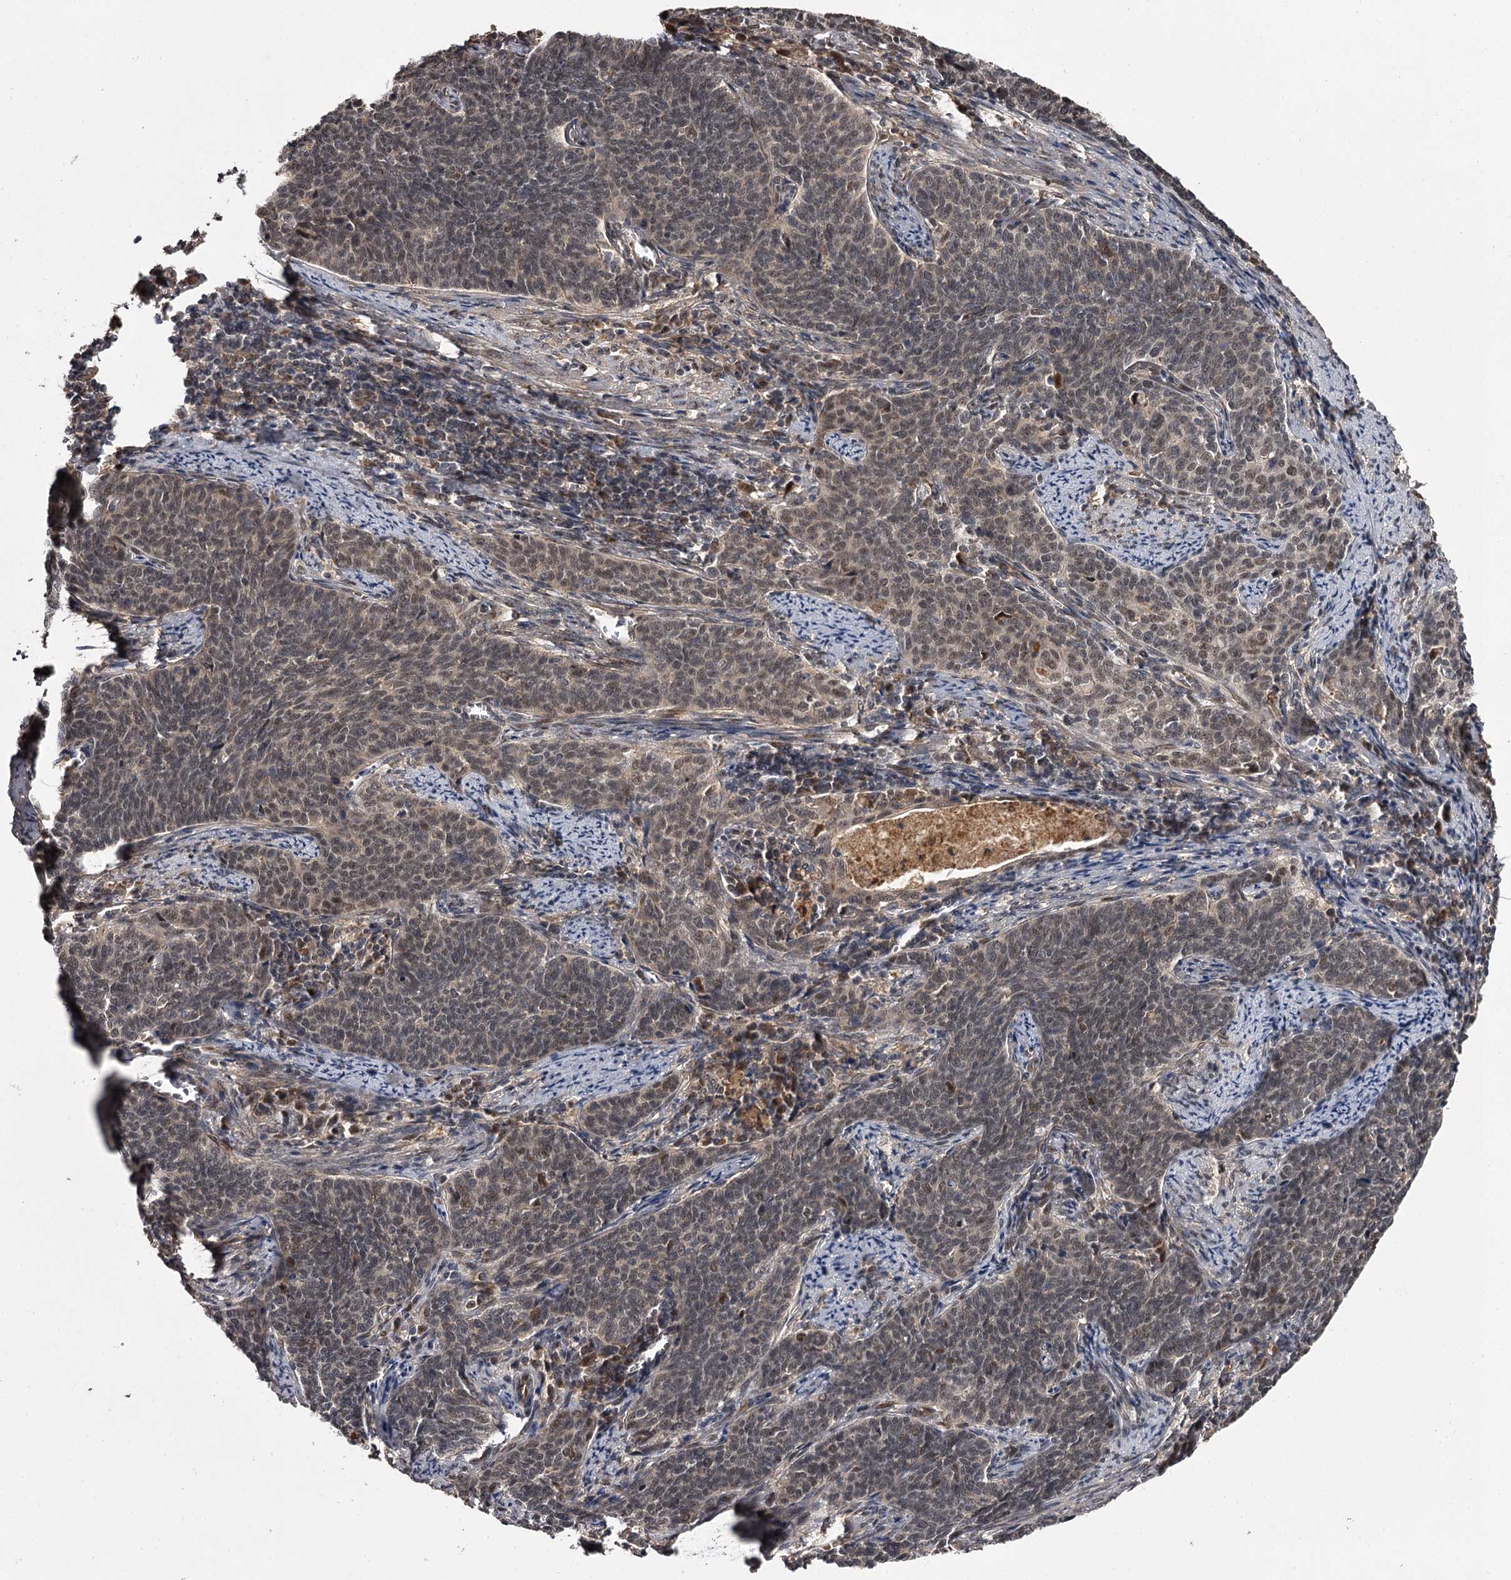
{"staining": {"intensity": "negative", "quantity": "none", "location": "none"}, "tissue": "cervical cancer", "cell_type": "Tumor cells", "image_type": "cancer", "snomed": [{"axis": "morphology", "description": "Squamous cell carcinoma, NOS"}, {"axis": "topography", "description": "Cervix"}], "caption": "This is a micrograph of IHC staining of cervical cancer (squamous cell carcinoma), which shows no expression in tumor cells. (Brightfield microscopy of DAB (3,3'-diaminobenzidine) IHC at high magnification).", "gene": "MAML3", "patient": {"sex": "female", "age": 39}}